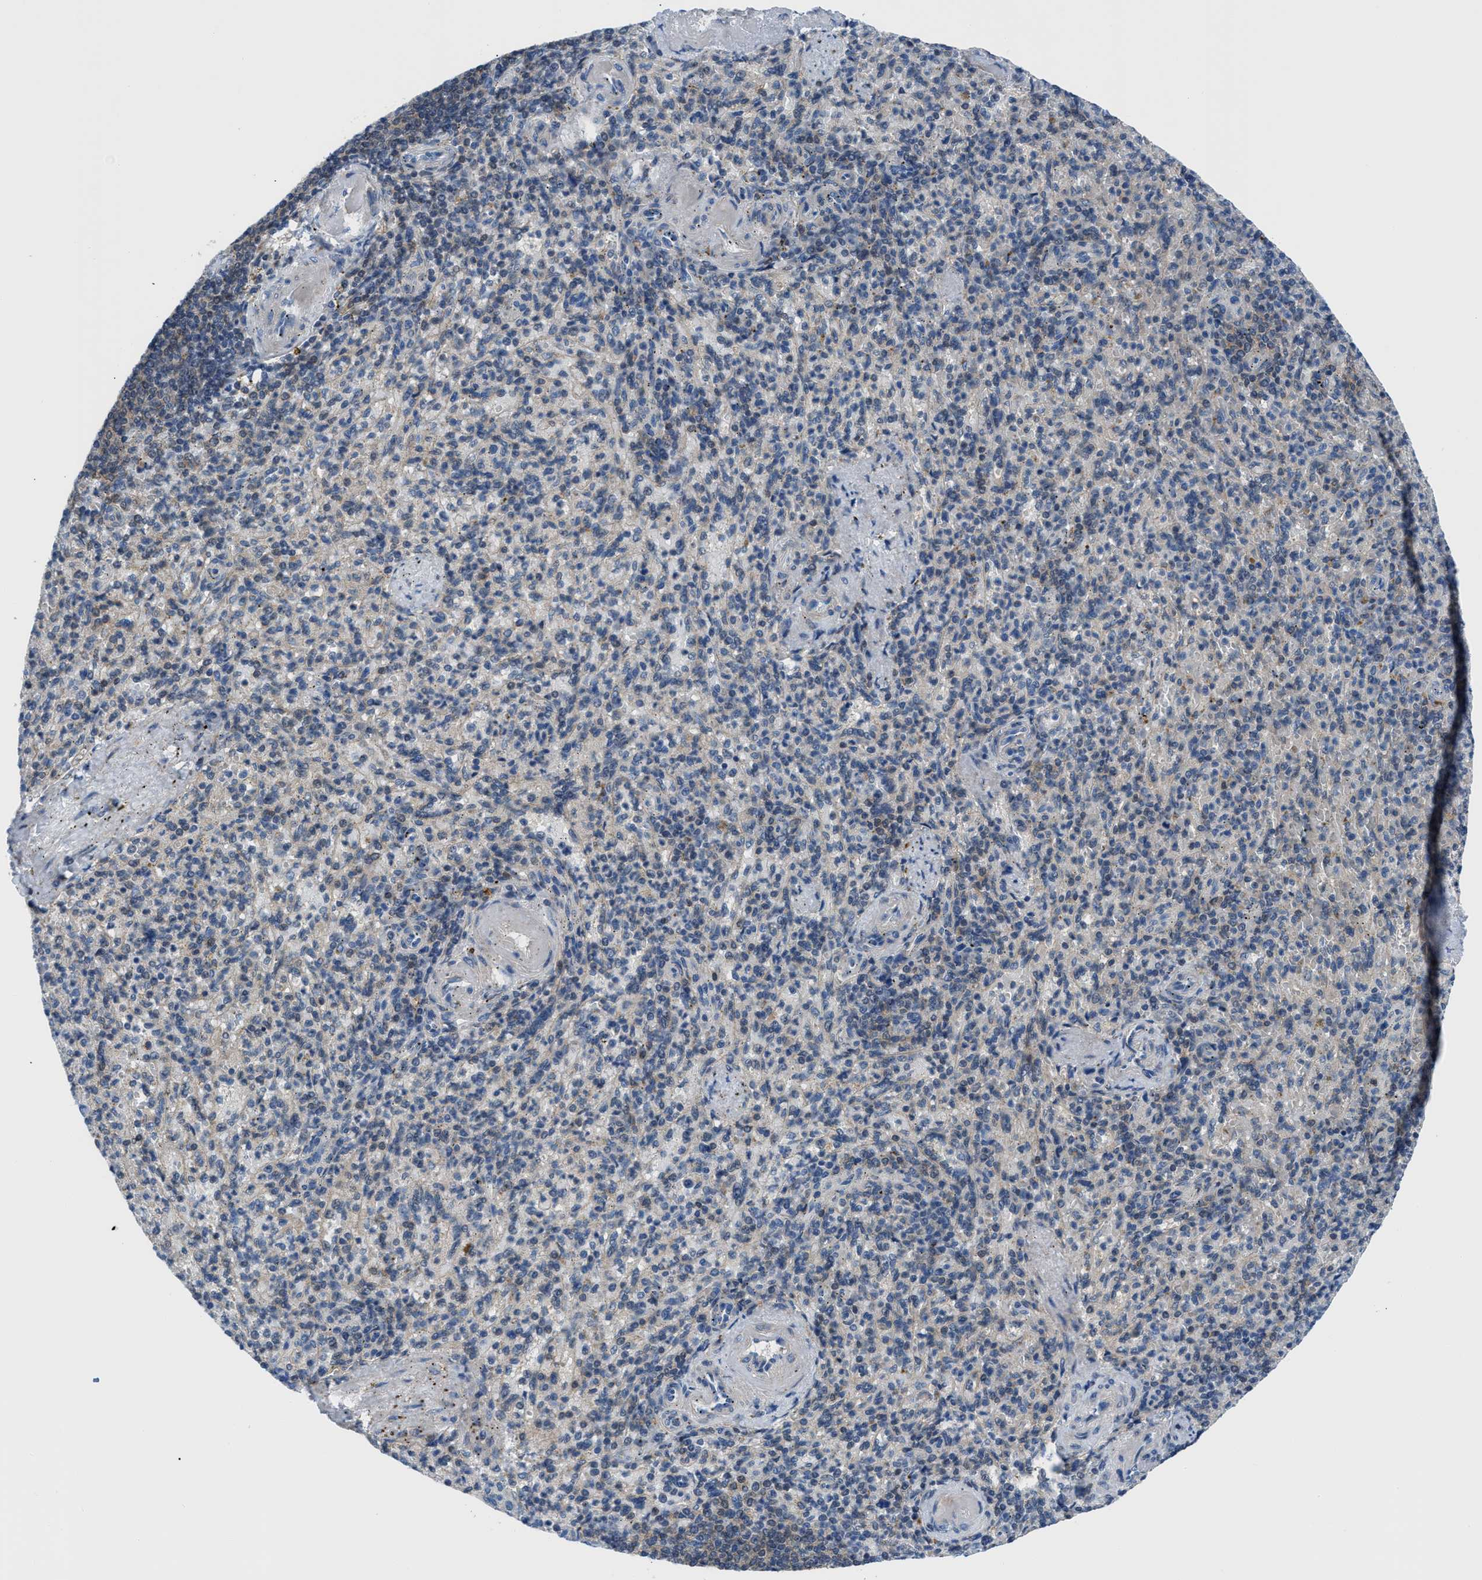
{"staining": {"intensity": "weak", "quantity": "<25%", "location": "cytoplasmic/membranous"}, "tissue": "spleen", "cell_type": "Cells in red pulp", "image_type": "normal", "snomed": [{"axis": "morphology", "description": "Normal tissue, NOS"}, {"axis": "topography", "description": "Spleen"}], "caption": "The histopathology image demonstrates no staining of cells in red pulp in normal spleen. (DAB (3,3'-diaminobenzidine) immunohistochemistry with hematoxylin counter stain).", "gene": "TMEM45B", "patient": {"sex": "female", "age": 74}}